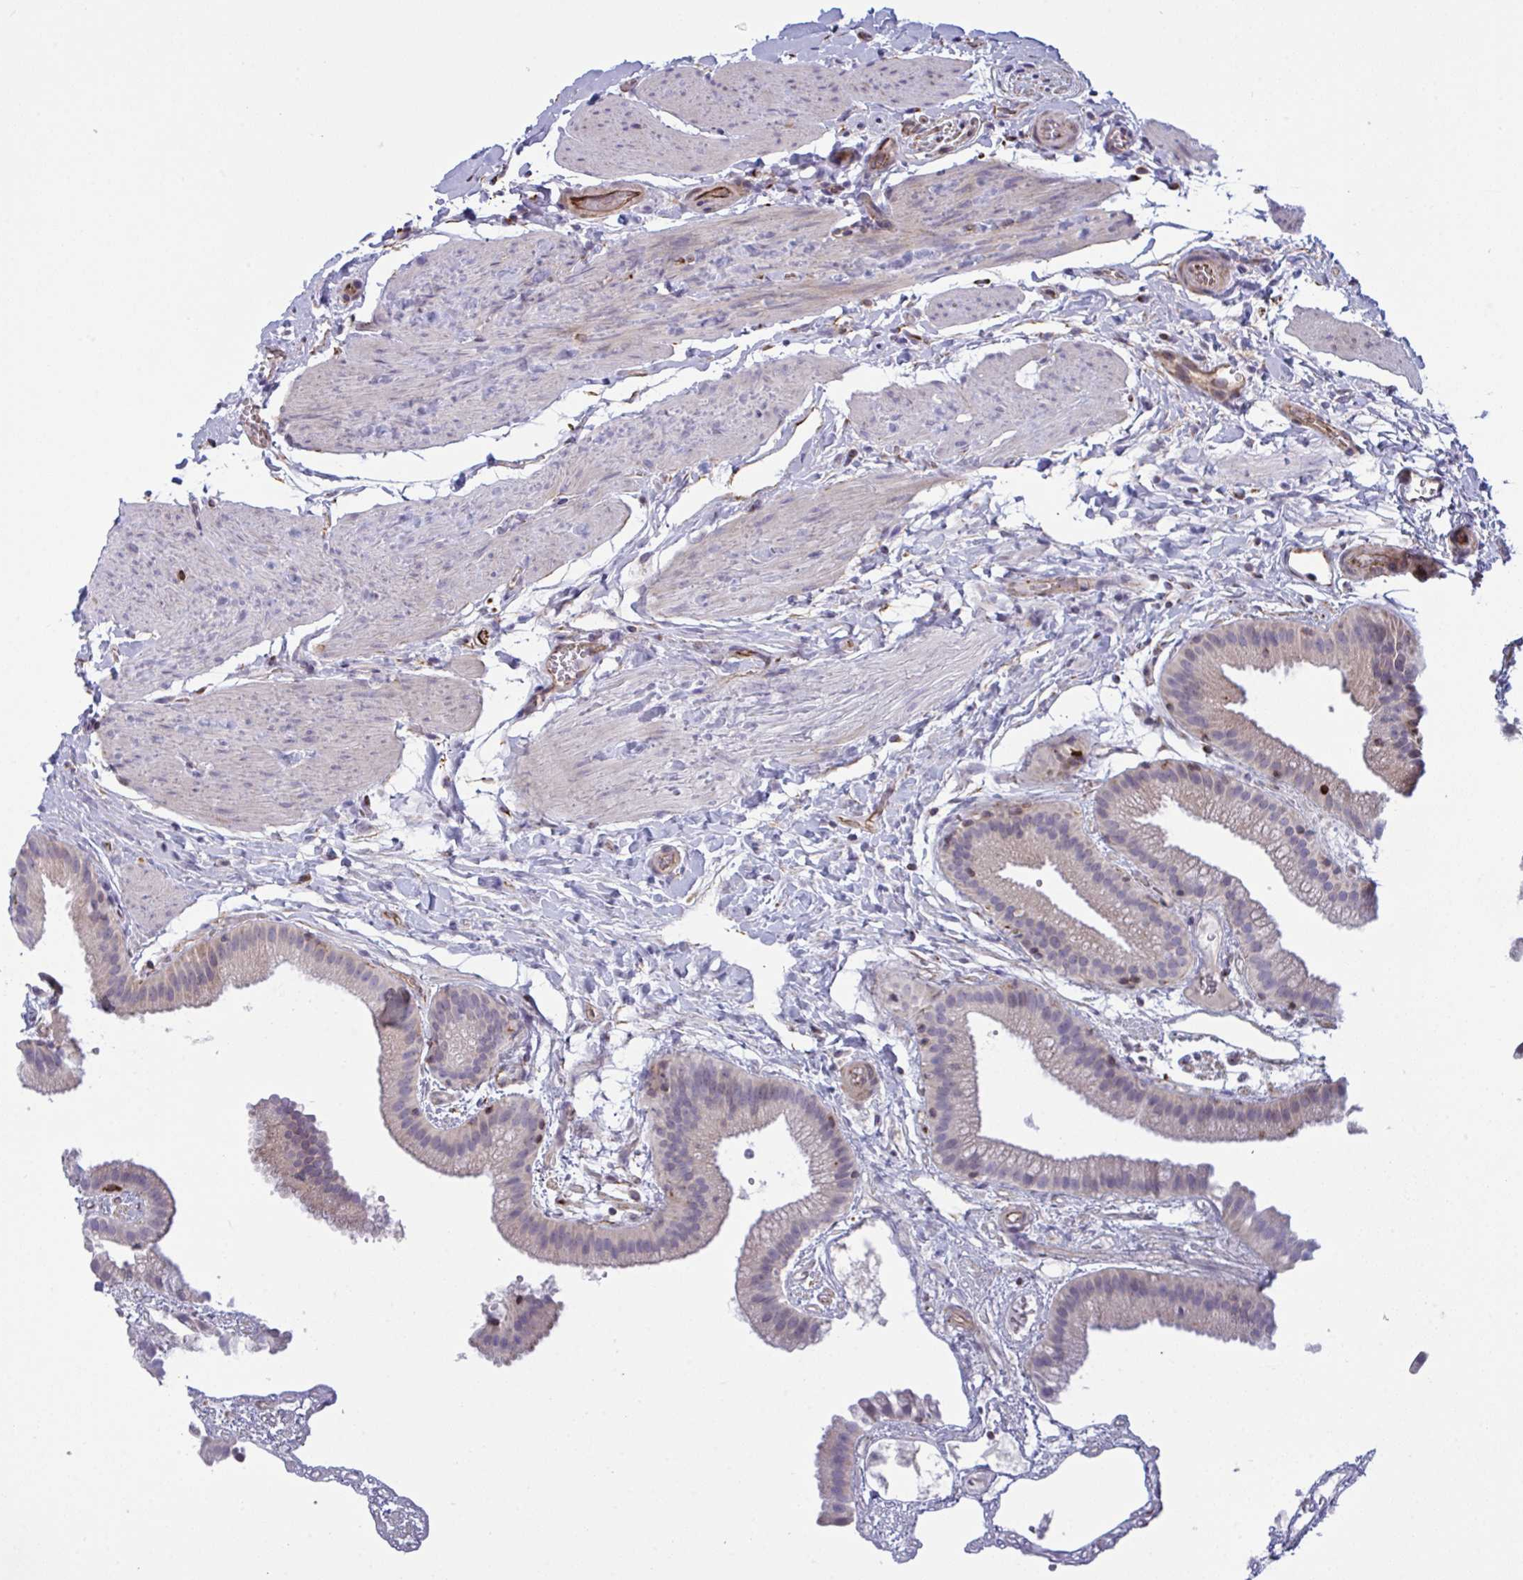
{"staining": {"intensity": "negative", "quantity": "none", "location": "none"}, "tissue": "gallbladder", "cell_type": "Glandular cells", "image_type": "normal", "snomed": [{"axis": "morphology", "description": "Normal tissue, NOS"}, {"axis": "topography", "description": "Gallbladder"}], "caption": "An image of gallbladder stained for a protein demonstrates no brown staining in glandular cells.", "gene": "DCBLD1", "patient": {"sex": "female", "age": 63}}